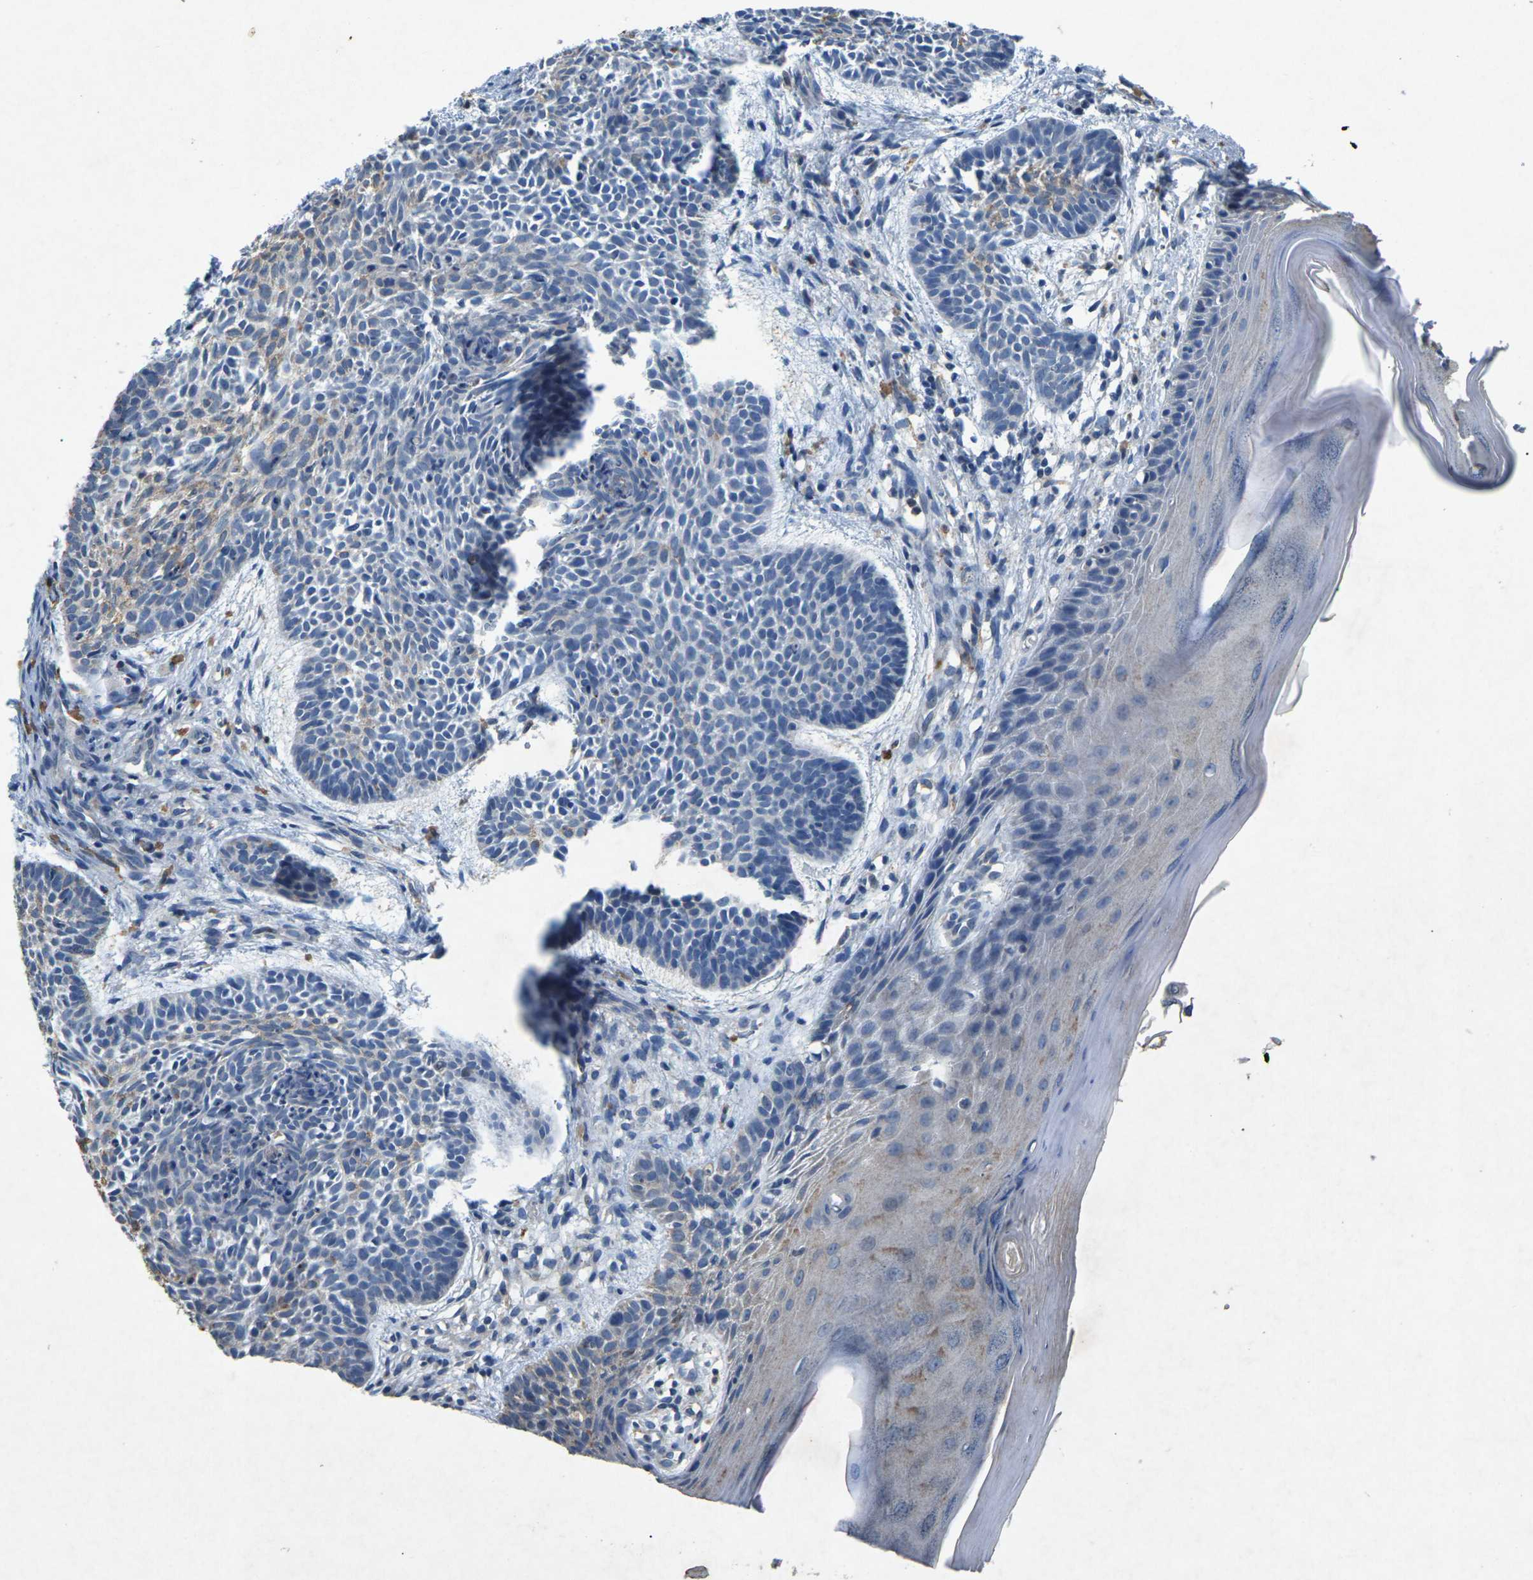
{"staining": {"intensity": "weak", "quantity": "<25%", "location": "cytoplasmic/membranous"}, "tissue": "skin cancer", "cell_type": "Tumor cells", "image_type": "cancer", "snomed": [{"axis": "morphology", "description": "Basal cell carcinoma"}, {"axis": "topography", "description": "Skin"}], "caption": "Basal cell carcinoma (skin) stained for a protein using immunohistochemistry shows no positivity tumor cells.", "gene": "PLG", "patient": {"sex": "male", "age": 60}}